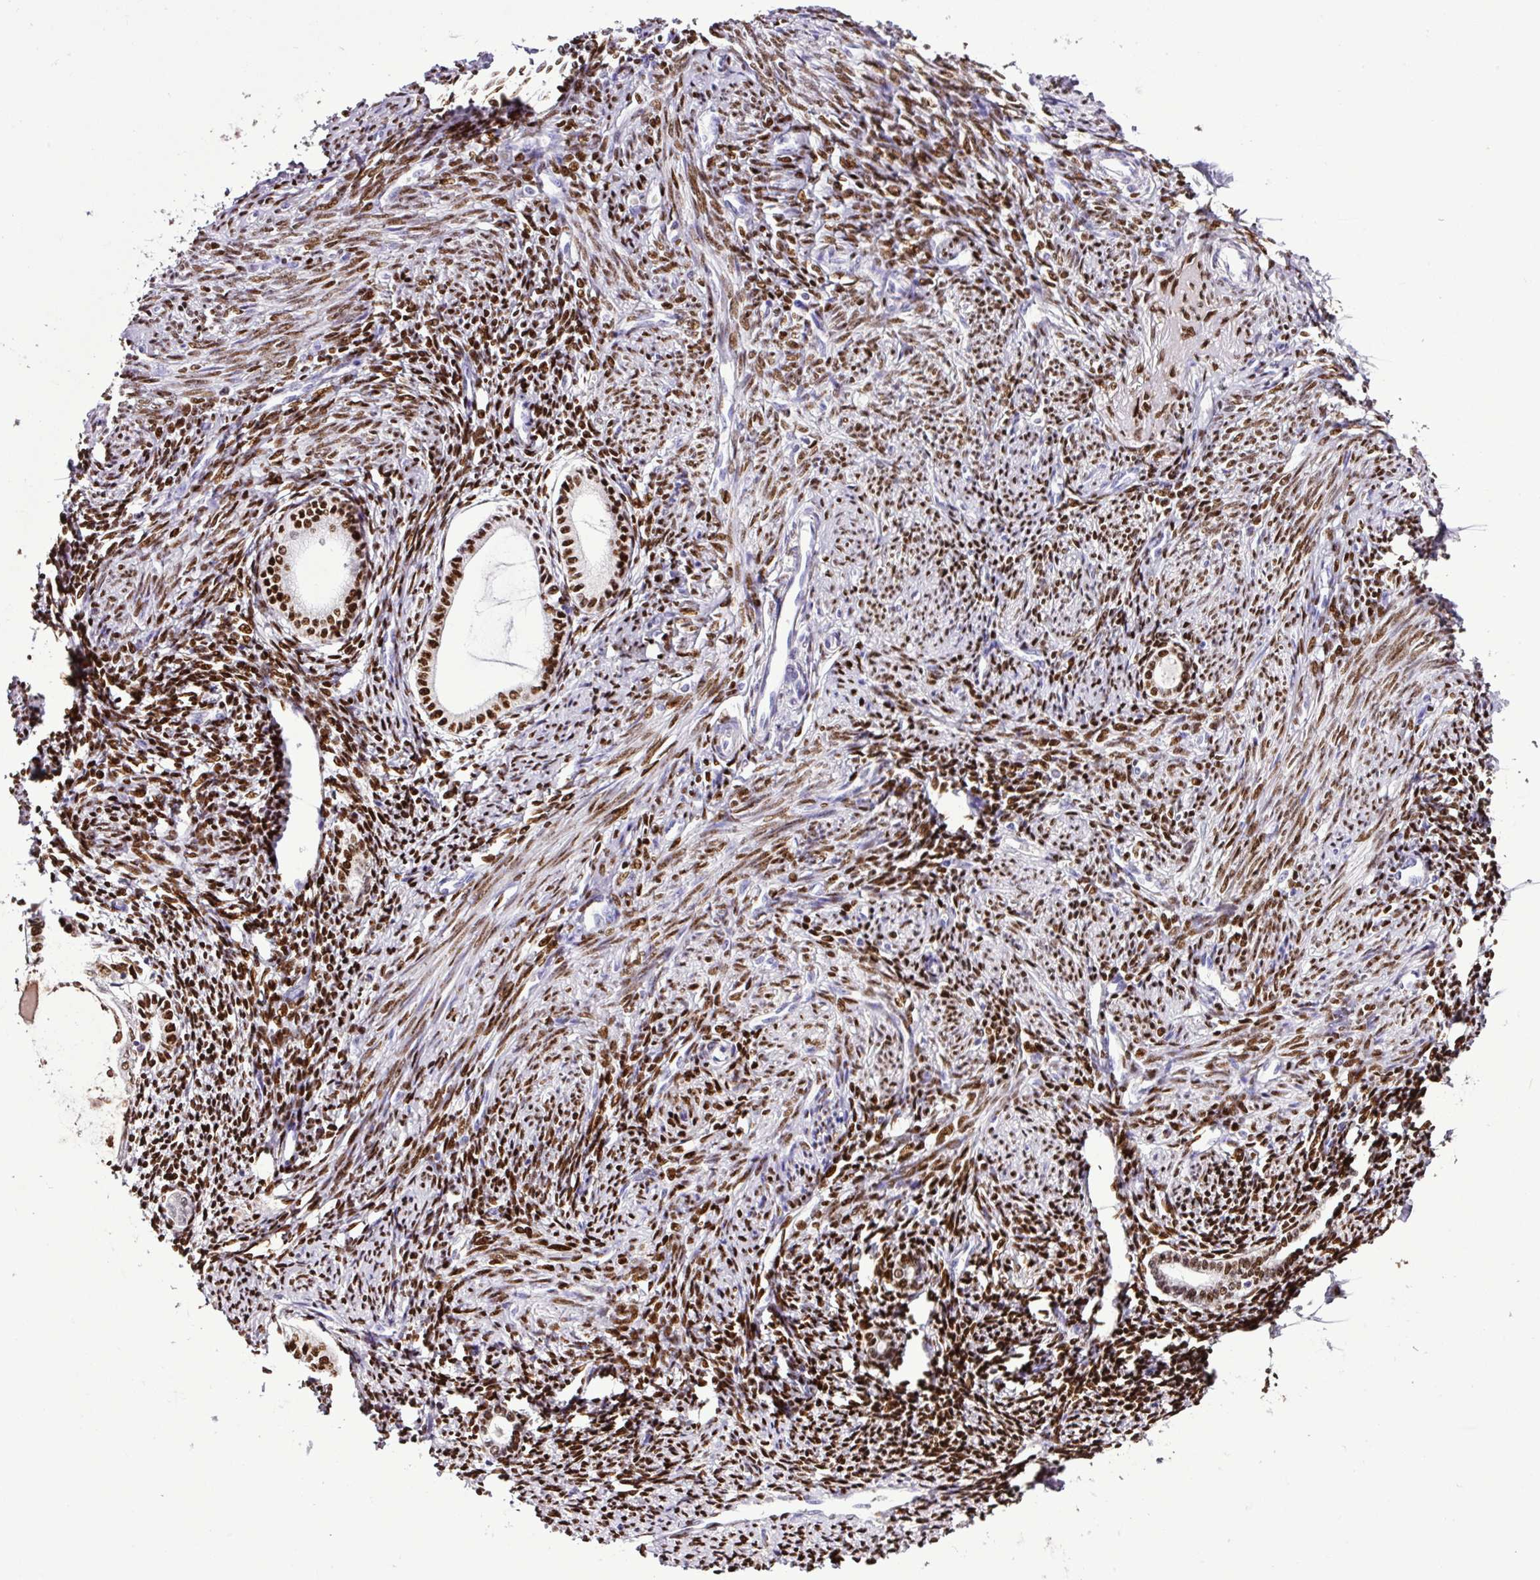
{"staining": {"intensity": "strong", "quantity": "25%-75%", "location": "nuclear"}, "tissue": "endometrium", "cell_type": "Cells in endometrial stroma", "image_type": "normal", "snomed": [{"axis": "morphology", "description": "Normal tissue, NOS"}, {"axis": "topography", "description": "Endometrium"}], "caption": "A brown stain labels strong nuclear expression of a protein in cells in endometrial stroma of benign endometrium.", "gene": "ESR1", "patient": {"sex": "female", "age": 63}}